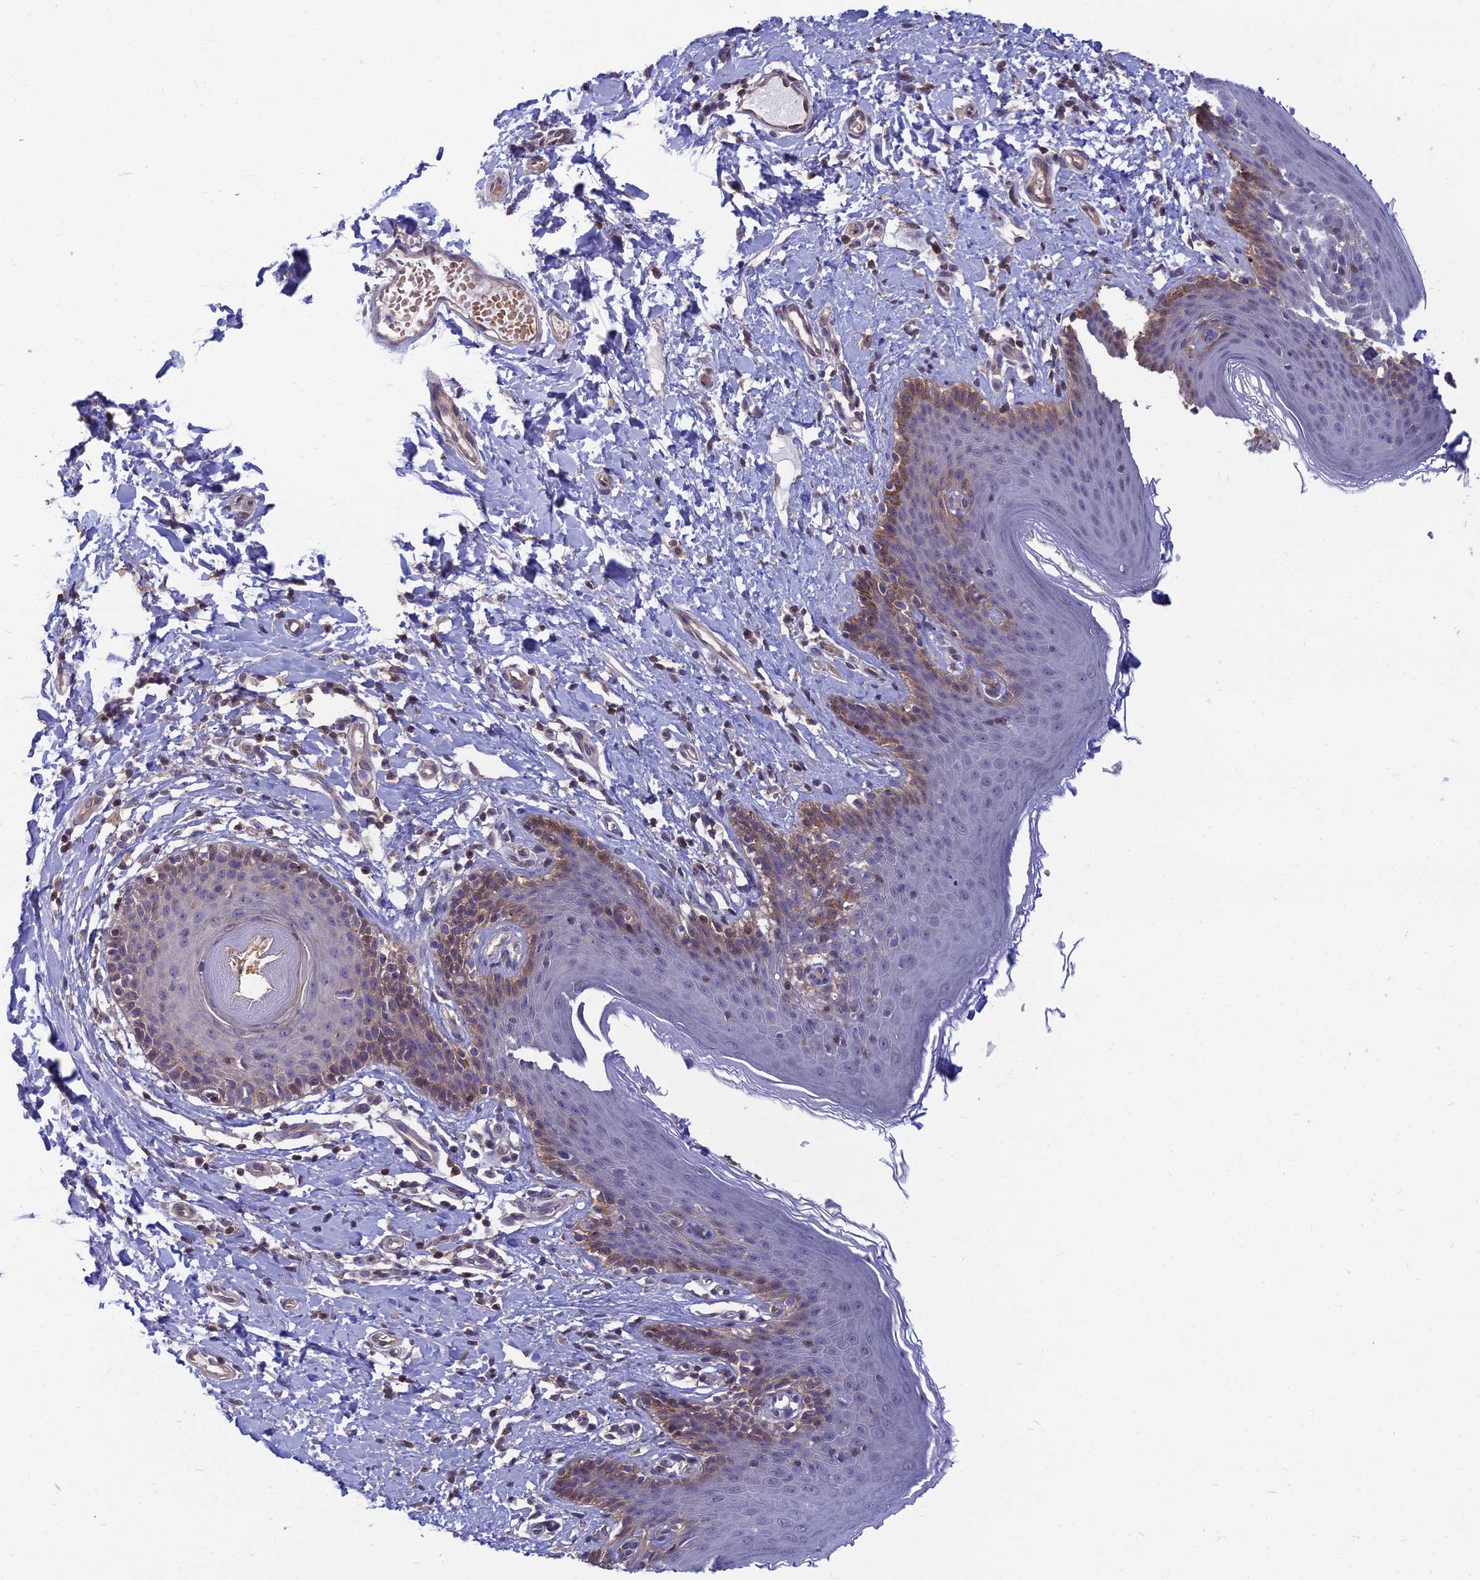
{"staining": {"intensity": "moderate", "quantity": "25%-75%", "location": "cytoplasmic/membranous"}, "tissue": "skin", "cell_type": "Epidermal cells", "image_type": "normal", "snomed": [{"axis": "morphology", "description": "Normal tissue, NOS"}, {"axis": "topography", "description": "Vulva"}], "caption": "IHC micrograph of benign skin: skin stained using immunohistochemistry reveals medium levels of moderate protein expression localized specifically in the cytoplasmic/membranous of epidermal cells, appearing as a cytoplasmic/membranous brown color.", "gene": "OPA3", "patient": {"sex": "female", "age": 66}}